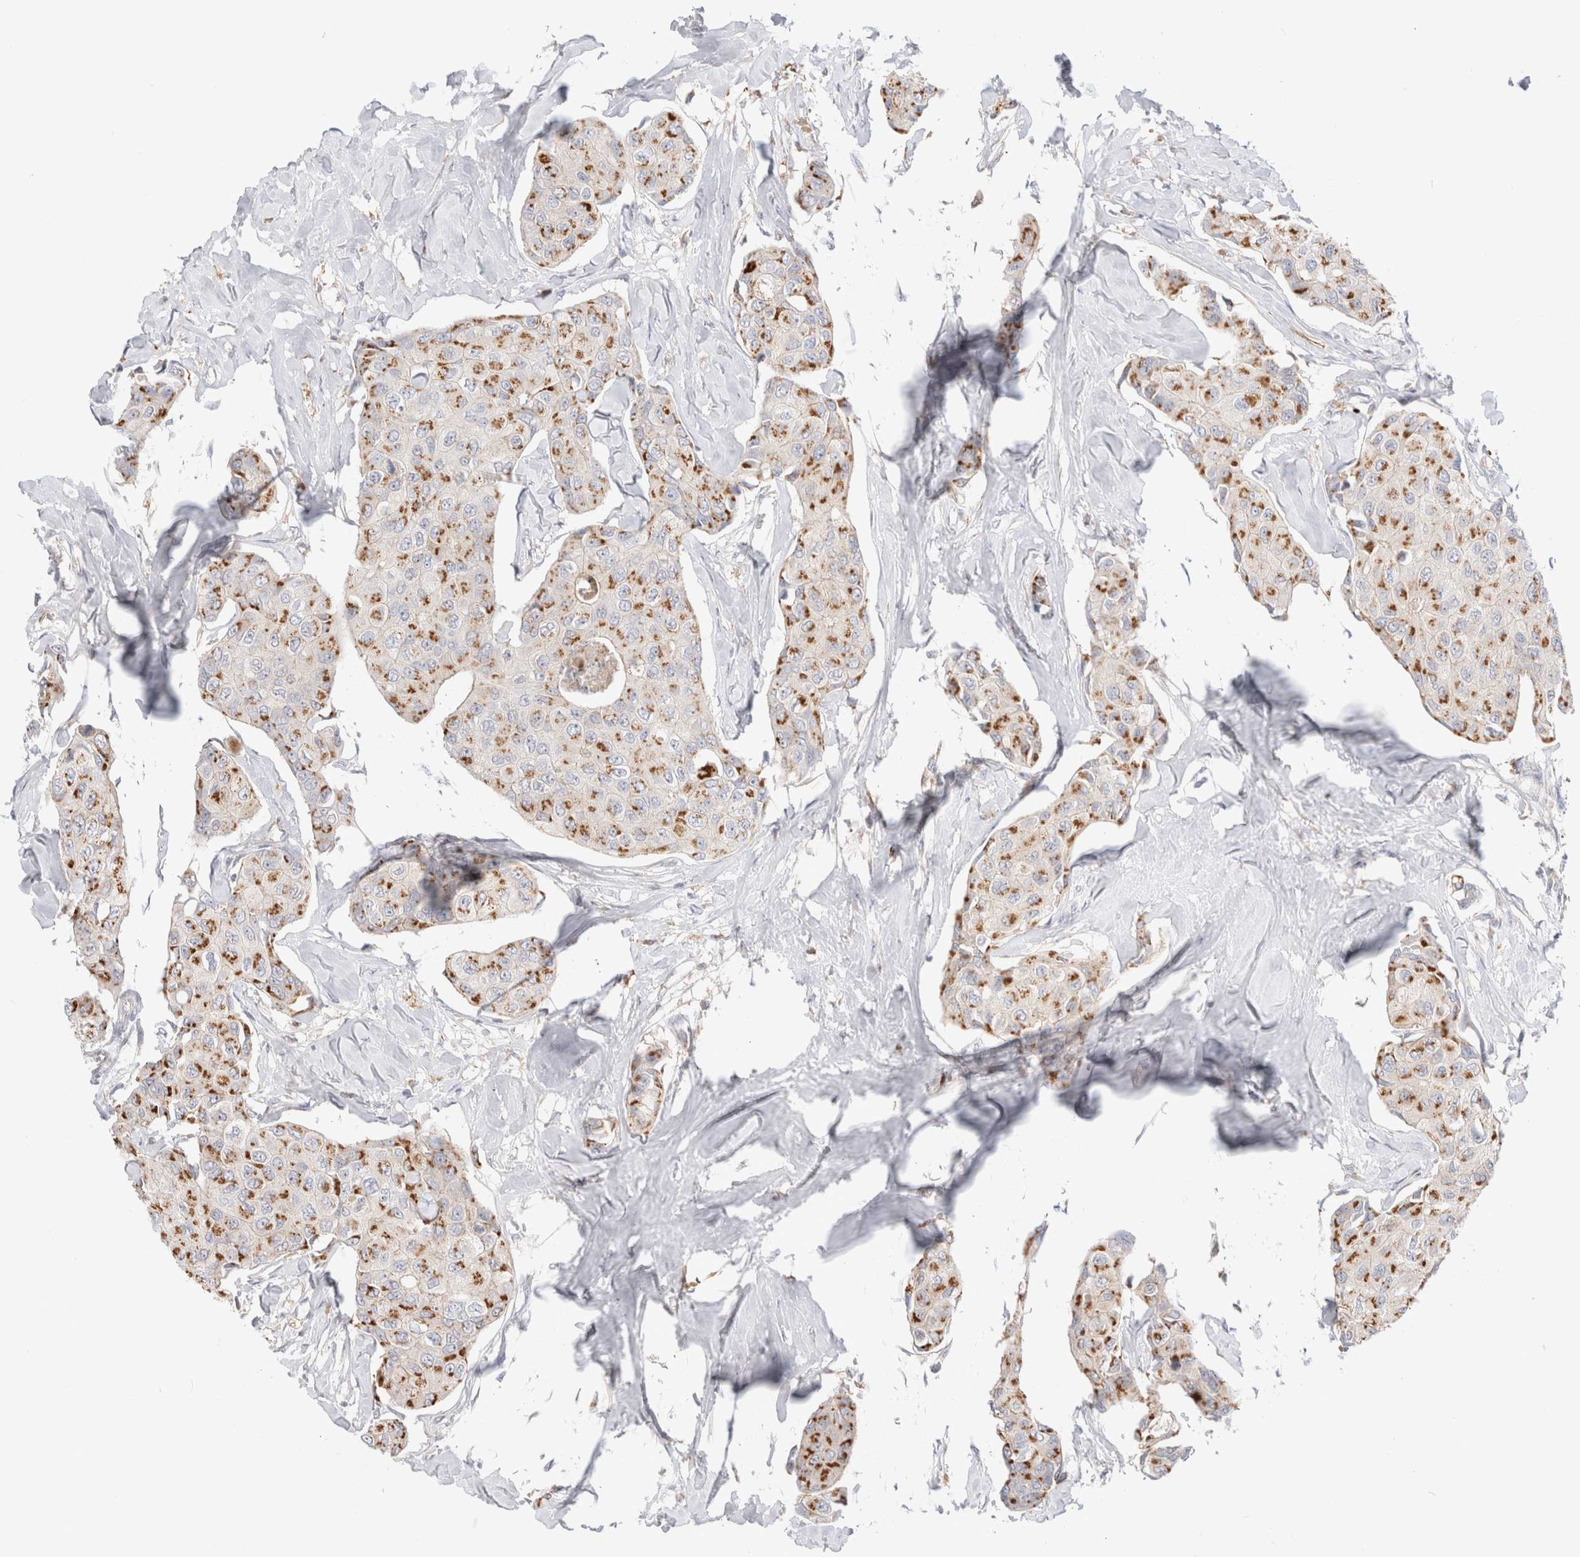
{"staining": {"intensity": "moderate", "quantity": ">75%", "location": "cytoplasmic/membranous"}, "tissue": "breast cancer", "cell_type": "Tumor cells", "image_type": "cancer", "snomed": [{"axis": "morphology", "description": "Duct carcinoma"}, {"axis": "topography", "description": "Breast"}], "caption": "Immunohistochemistry of breast cancer (invasive ductal carcinoma) reveals medium levels of moderate cytoplasmic/membranous expression in about >75% of tumor cells.", "gene": "EFCAB13", "patient": {"sex": "female", "age": 80}}